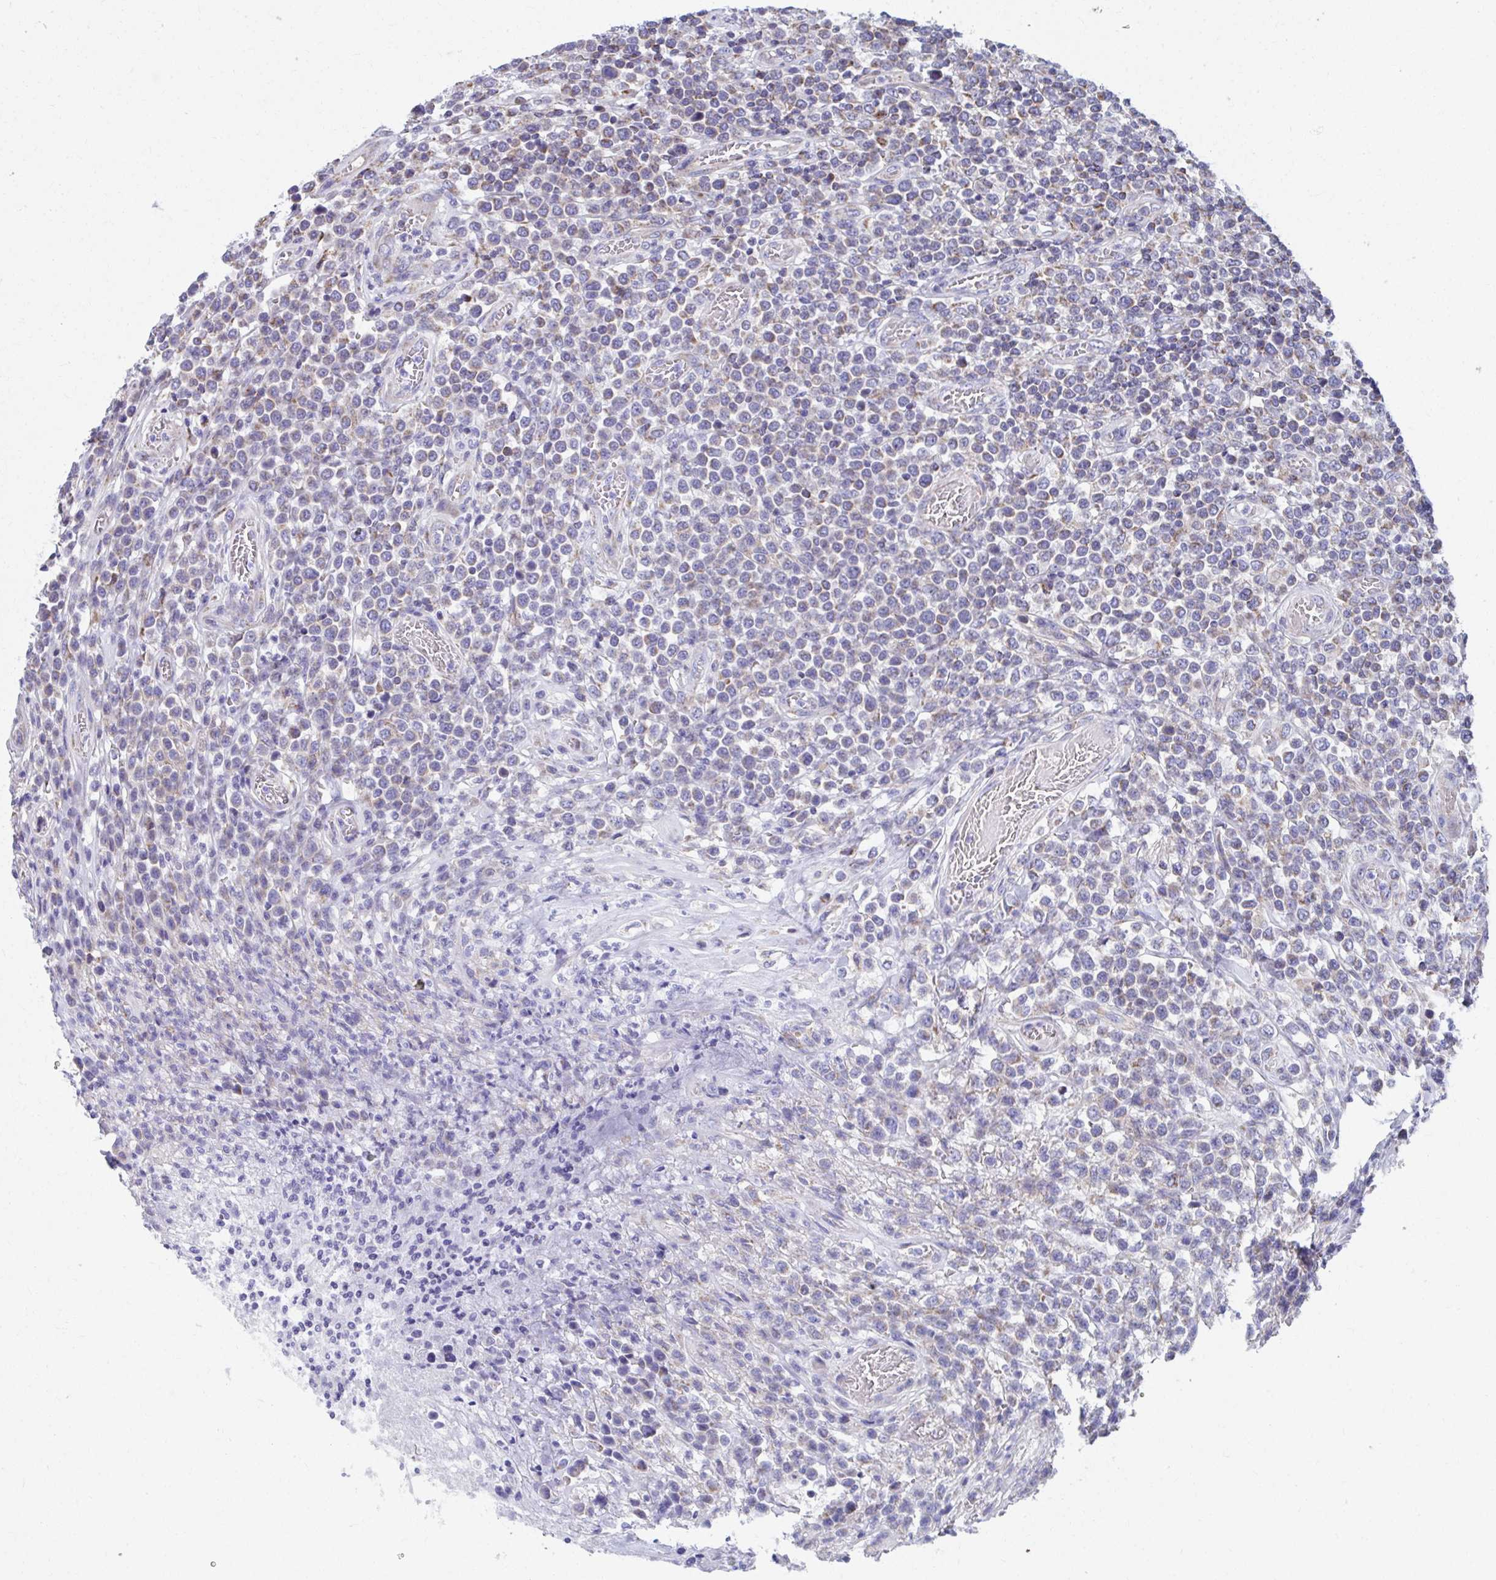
{"staining": {"intensity": "weak", "quantity": "<25%", "location": "cytoplasmic/membranous"}, "tissue": "lymphoma", "cell_type": "Tumor cells", "image_type": "cancer", "snomed": [{"axis": "morphology", "description": "Malignant lymphoma, non-Hodgkin's type, High grade"}, {"axis": "topography", "description": "Soft tissue"}], "caption": "This is a micrograph of immunohistochemistry staining of lymphoma, which shows no positivity in tumor cells.", "gene": "RCC1L", "patient": {"sex": "female", "age": 56}}